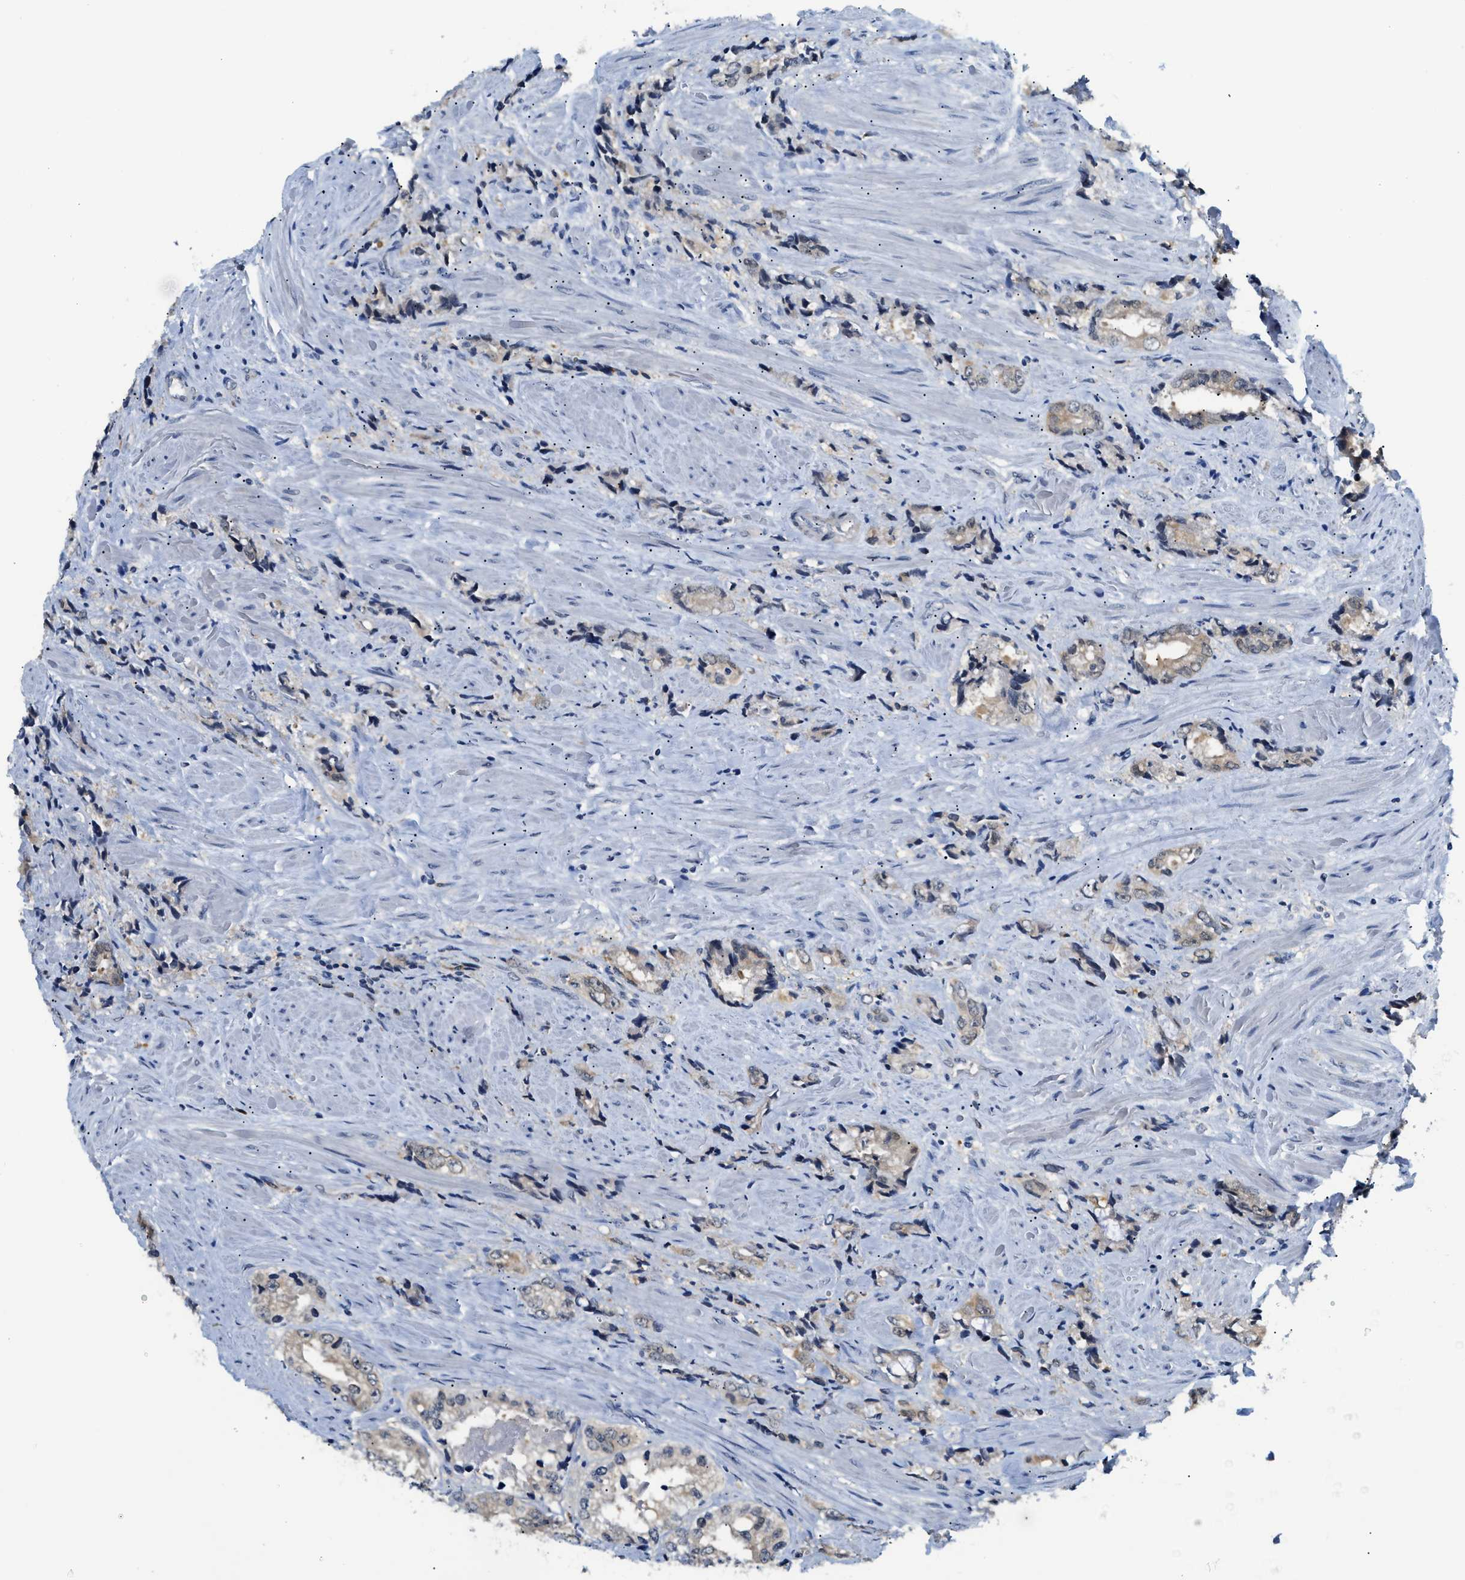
{"staining": {"intensity": "weak", "quantity": "25%-75%", "location": "cytoplasmic/membranous"}, "tissue": "prostate cancer", "cell_type": "Tumor cells", "image_type": "cancer", "snomed": [{"axis": "morphology", "description": "Adenocarcinoma, High grade"}, {"axis": "topography", "description": "Prostate"}], "caption": "Immunohistochemistry (IHC) (DAB (3,3'-diaminobenzidine)) staining of human prostate cancer (adenocarcinoma (high-grade)) shows weak cytoplasmic/membranous protein positivity in about 25%-75% of tumor cells. Nuclei are stained in blue.", "gene": "PSAT1", "patient": {"sex": "male", "age": 61}}